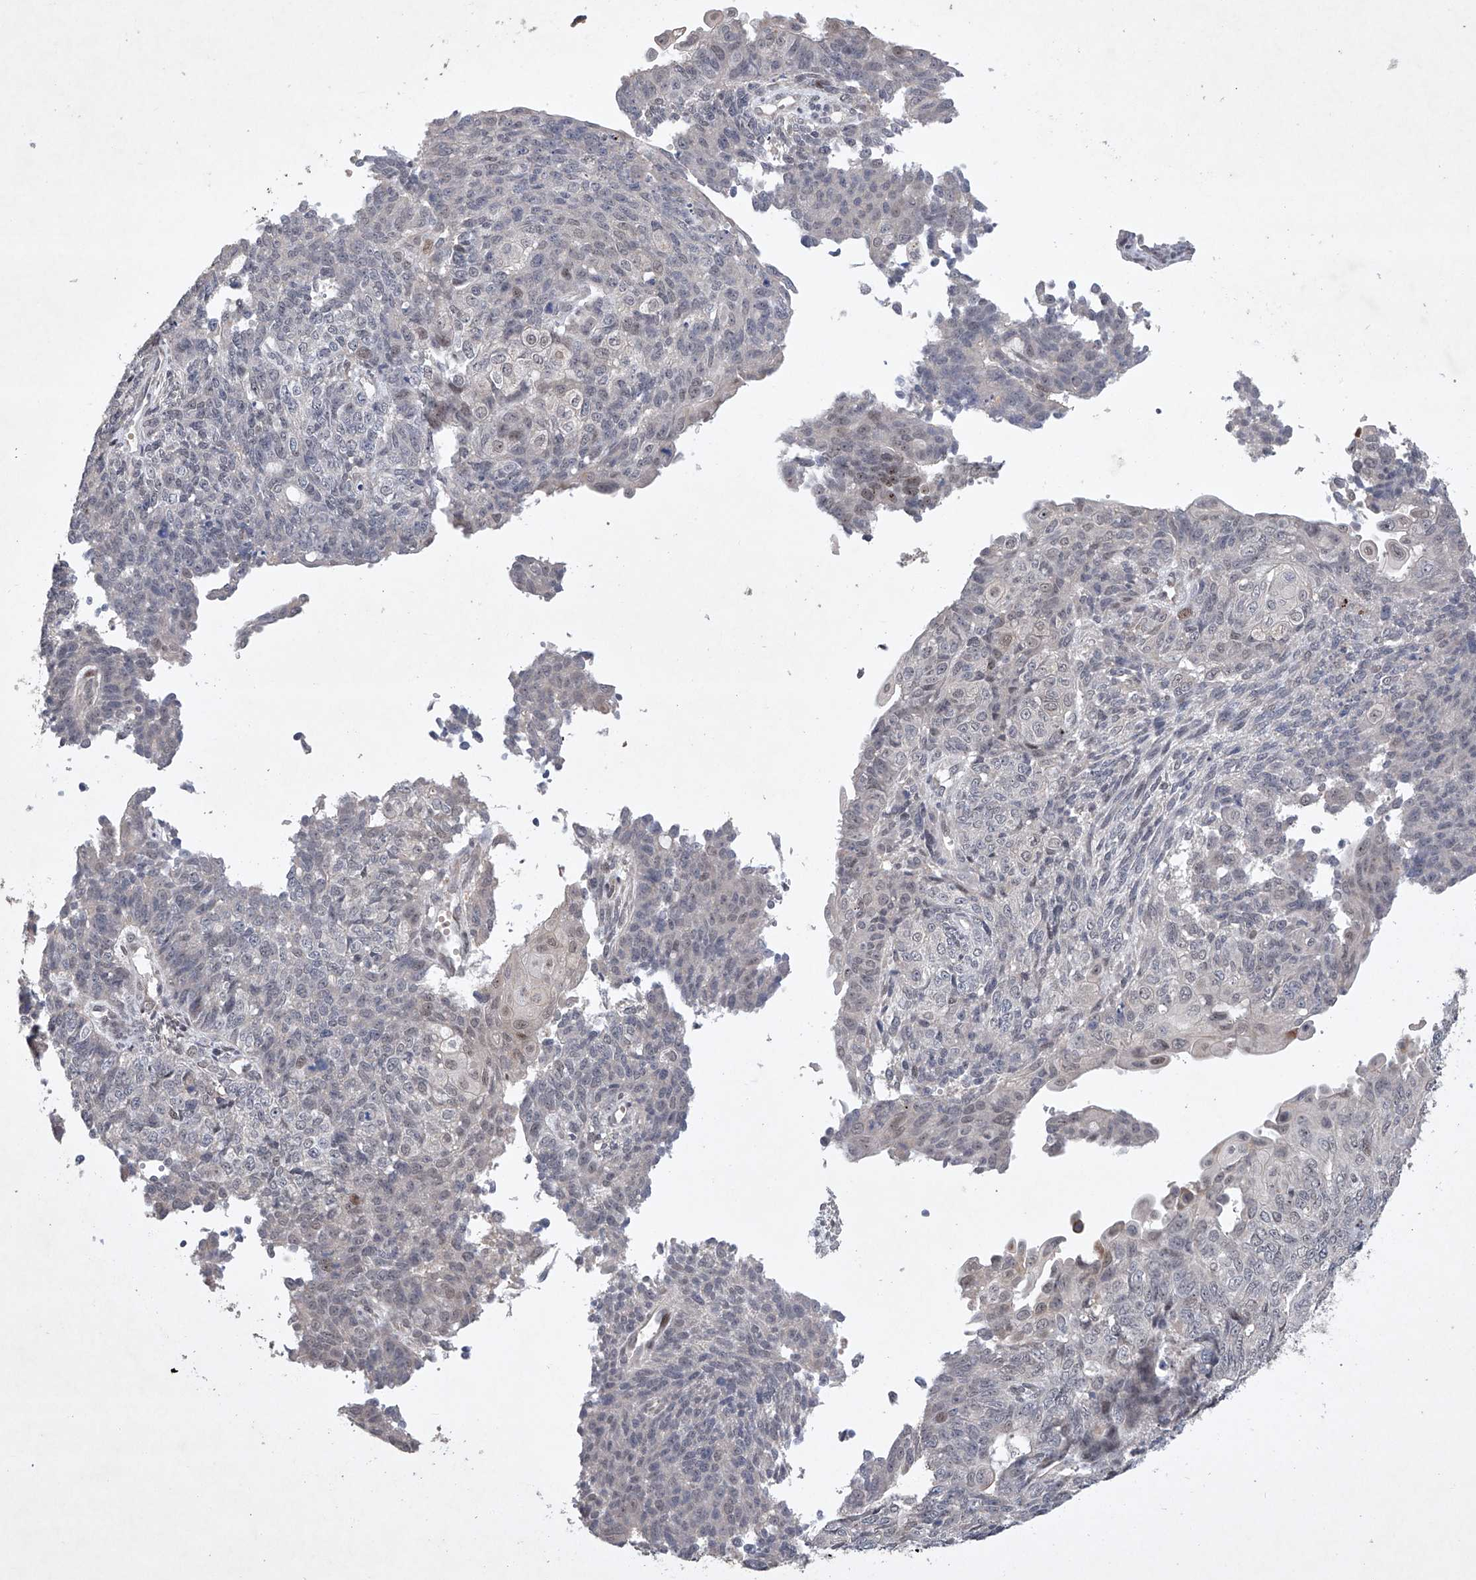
{"staining": {"intensity": "negative", "quantity": "none", "location": "none"}, "tissue": "endometrial cancer", "cell_type": "Tumor cells", "image_type": "cancer", "snomed": [{"axis": "morphology", "description": "Adenocarcinoma, NOS"}, {"axis": "topography", "description": "Endometrium"}], "caption": "Image shows no significant protein staining in tumor cells of endometrial cancer.", "gene": "AFG1L", "patient": {"sex": "female", "age": 32}}